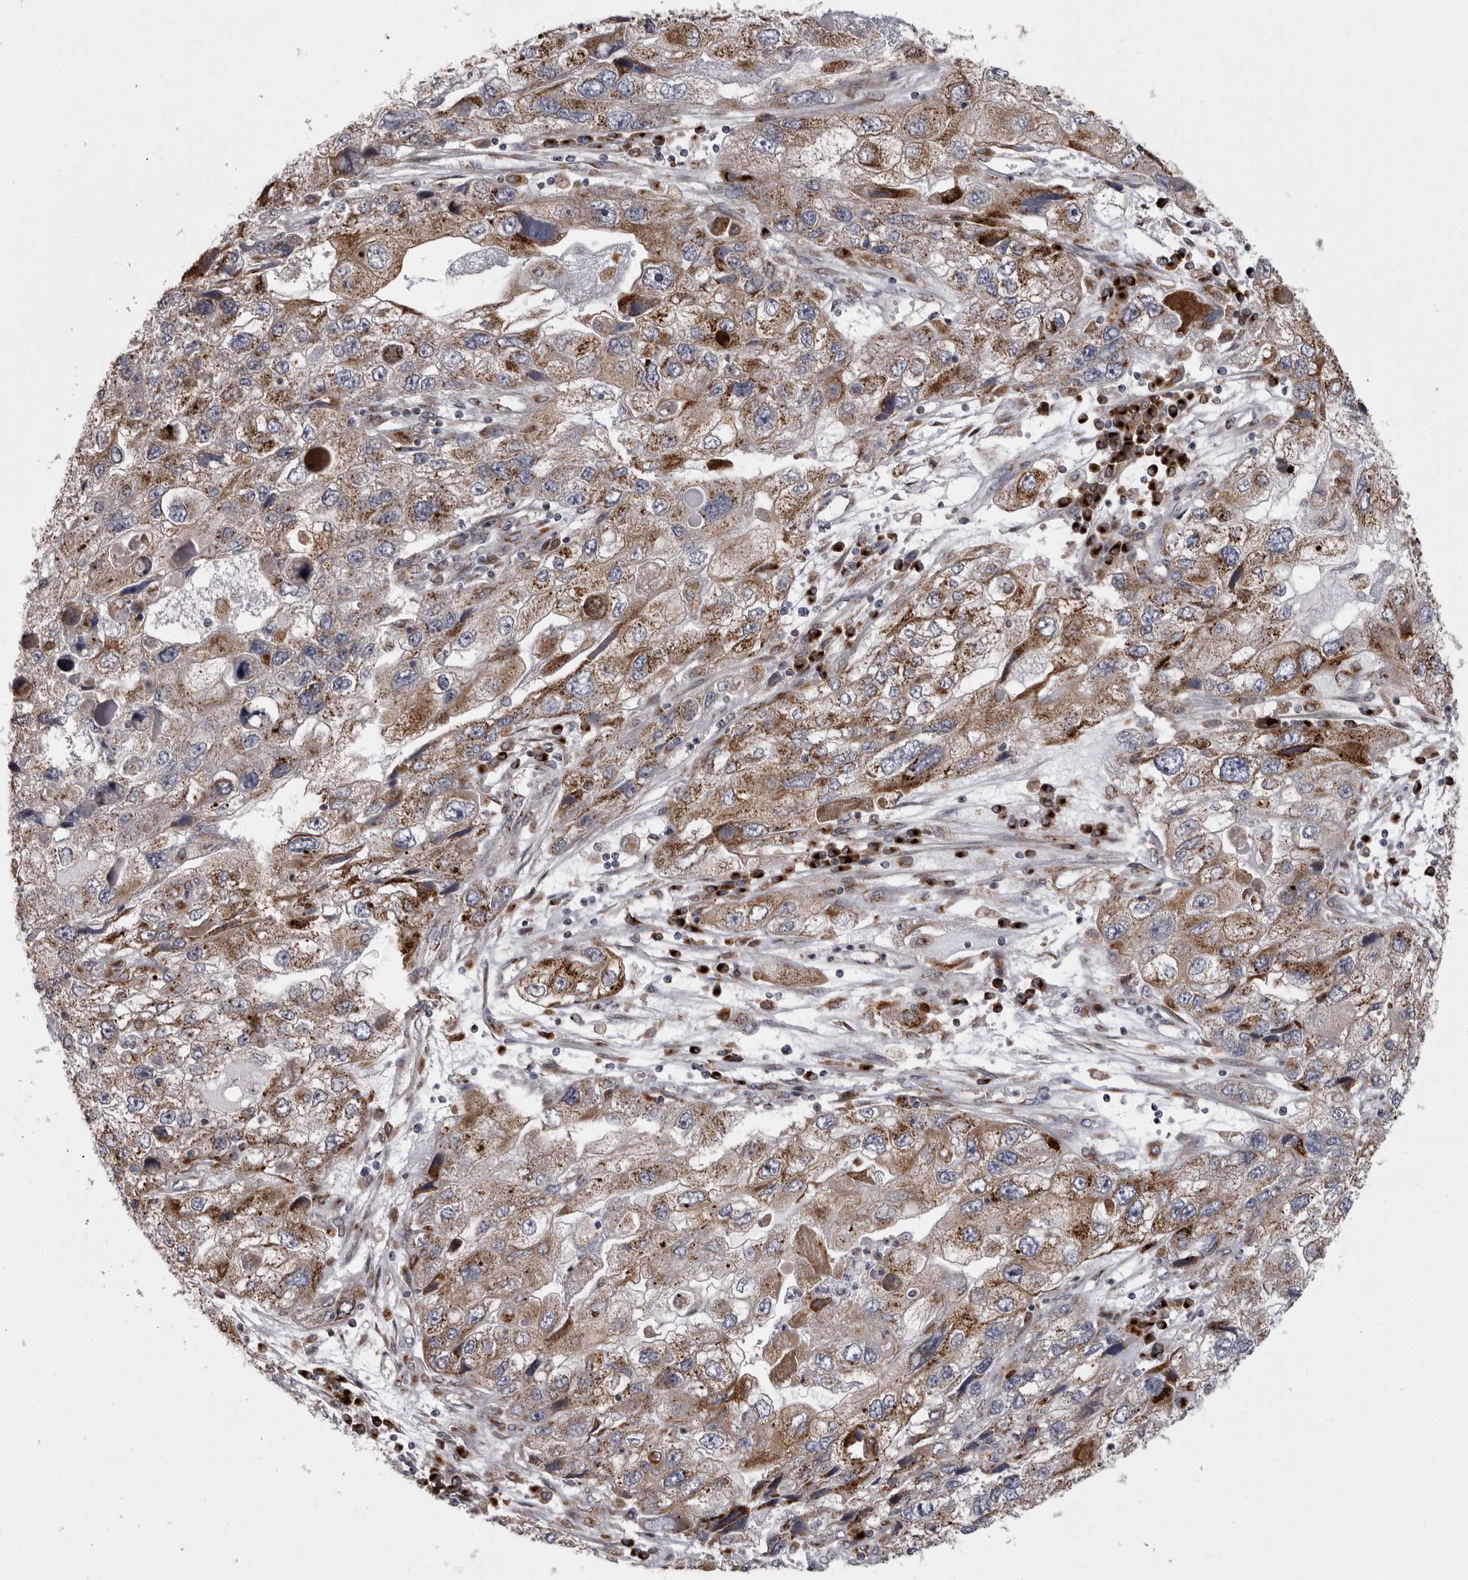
{"staining": {"intensity": "moderate", "quantity": ">75%", "location": "cytoplasmic/membranous"}, "tissue": "endometrial cancer", "cell_type": "Tumor cells", "image_type": "cancer", "snomed": [{"axis": "morphology", "description": "Adenocarcinoma, NOS"}, {"axis": "topography", "description": "Endometrium"}], "caption": "Endometrial adenocarcinoma was stained to show a protein in brown. There is medium levels of moderate cytoplasmic/membranous positivity in approximately >75% of tumor cells. Nuclei are stained in blue.", "gene": "WDR47", "patient": {"sex": "female", "age": 49}}